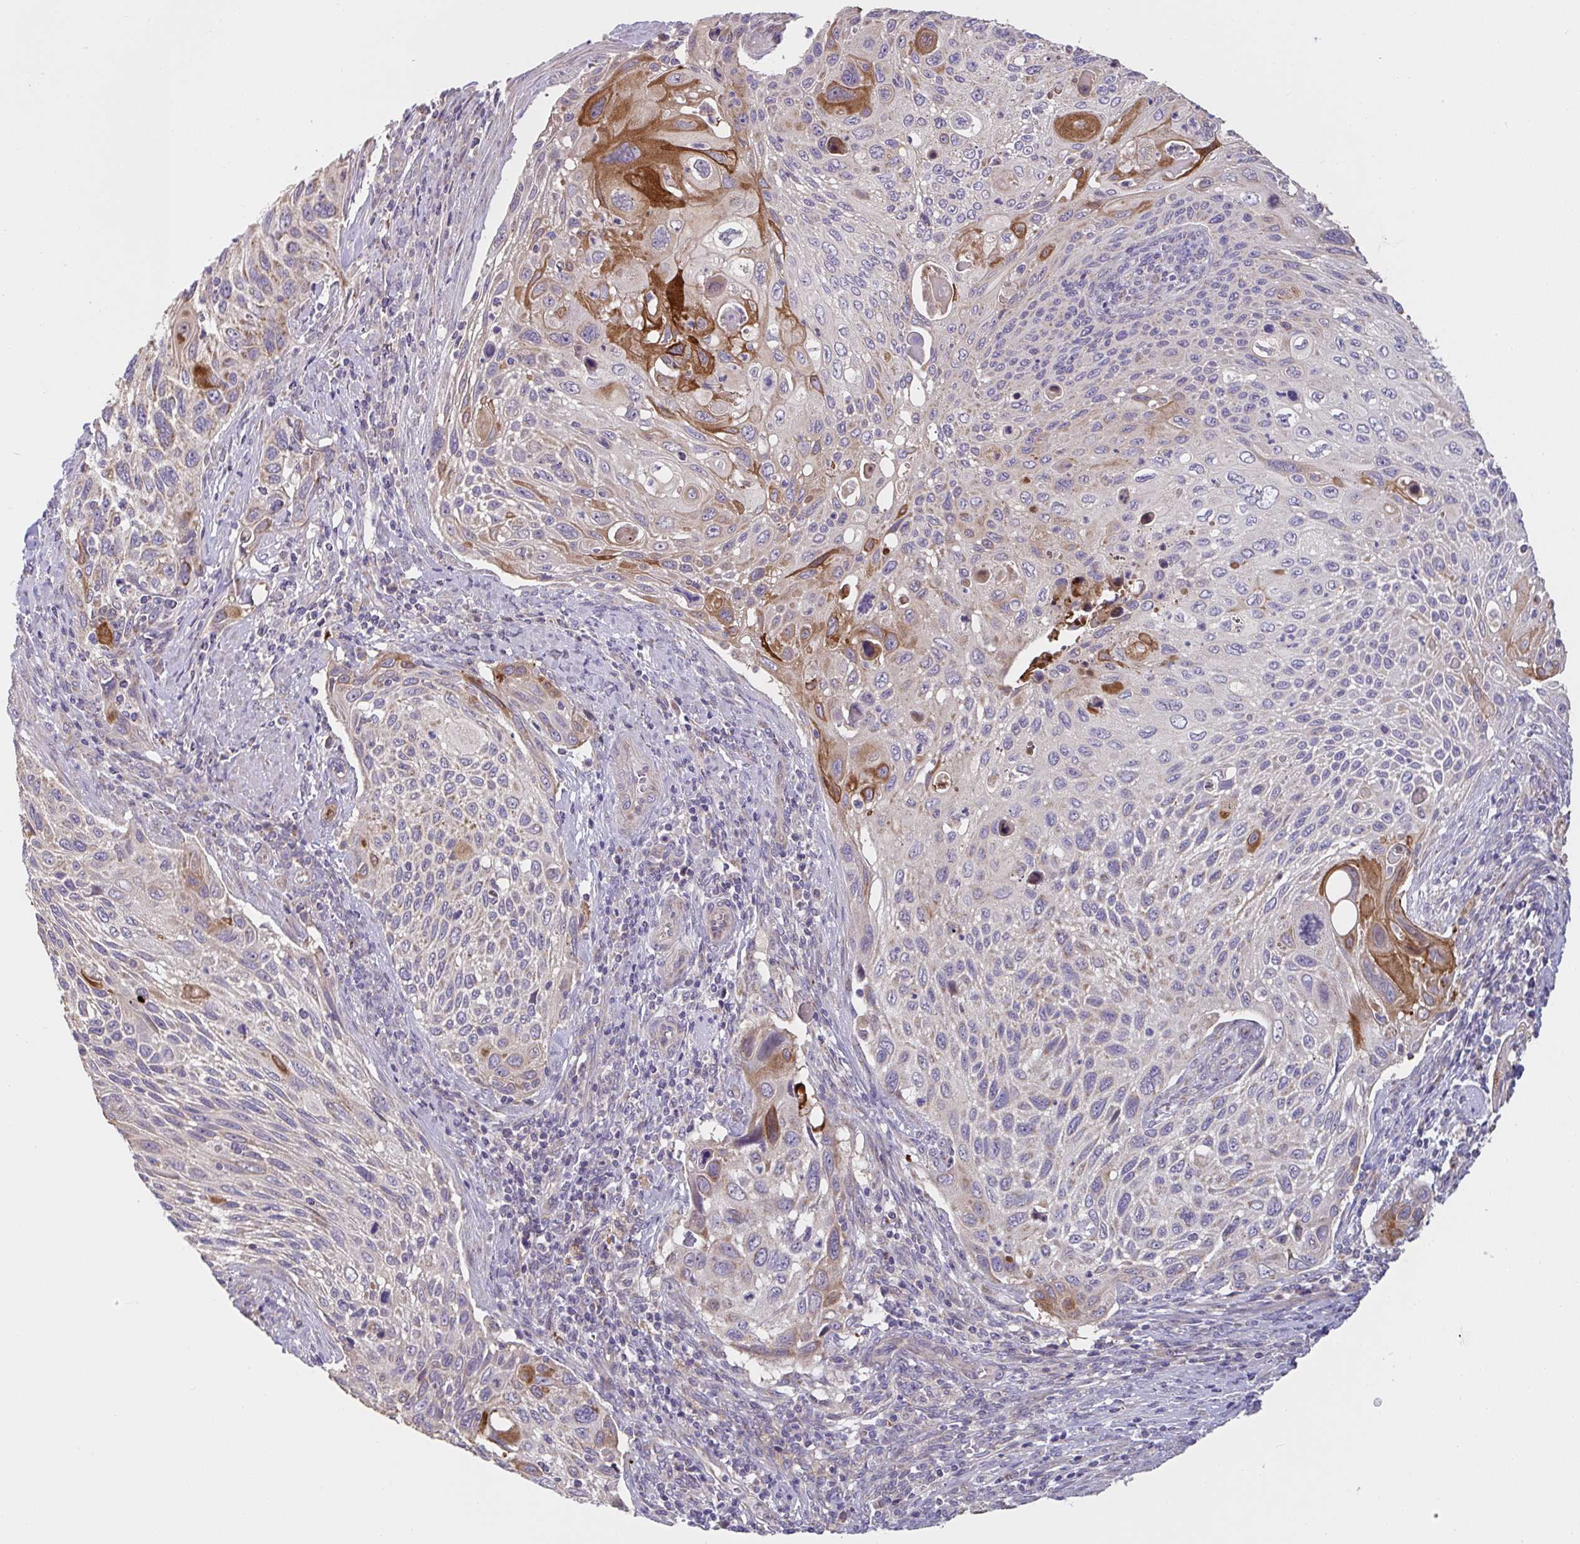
{"staining": {"intensity": "moderate", "quantity": "<25%", "location": "cytoplasmic/membranous"}, "tissue": "cervical cancer", "cell_type": "Tumor cells", "image_type": "cancer", "snomed": [{"axis": "morphology", "description": "Squamous cell carcinoma, NOS"}, {"axis": "topography", "description": "Cervix"}], "caption": "Cervical squamous cell carcinoma stained for a protein (brown) exhibits moderate cytoplasmic/membranous positive expression in approximately <25% of tumor cells.", "gene": "MRPS2", "patient": {"sex": "female", "age": 70}}